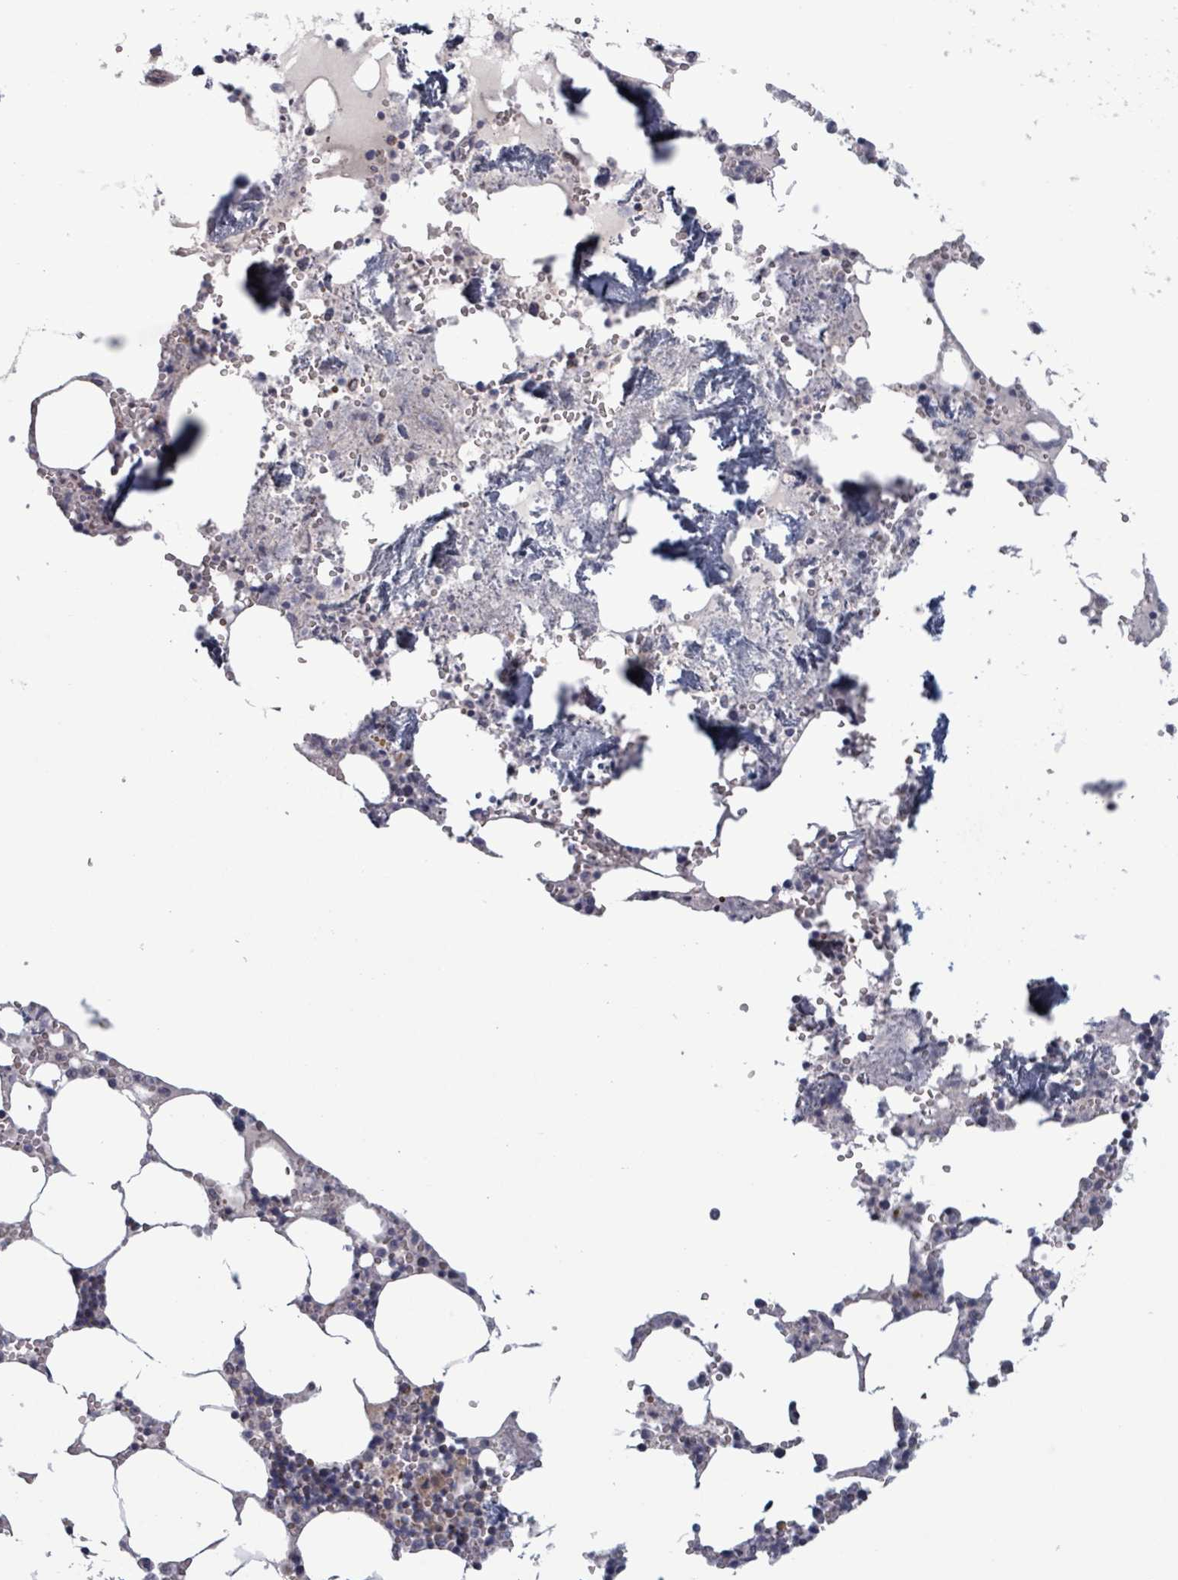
{"staining": {"intensity": "negative", "quantity": "none", "location": "none"}, "tissue": "bone marrow", "cell_type": "Hematopoietic cells", "image_type": "normal", "snomed": [{"axis": "morphology", "description": "Normal tissue, NOS"}, {"axis": "topography", "description": "Bone marrow"}], "caption": "Immunohistochemistry (IHC) photomicrograph of unremarkable bone marrow: human bone marrow stained with DAB exhibits no significant protein staining in hematopoietic cells.", "gene": "FKBP1A", "patient": {"sex": "male", "age": 54}}